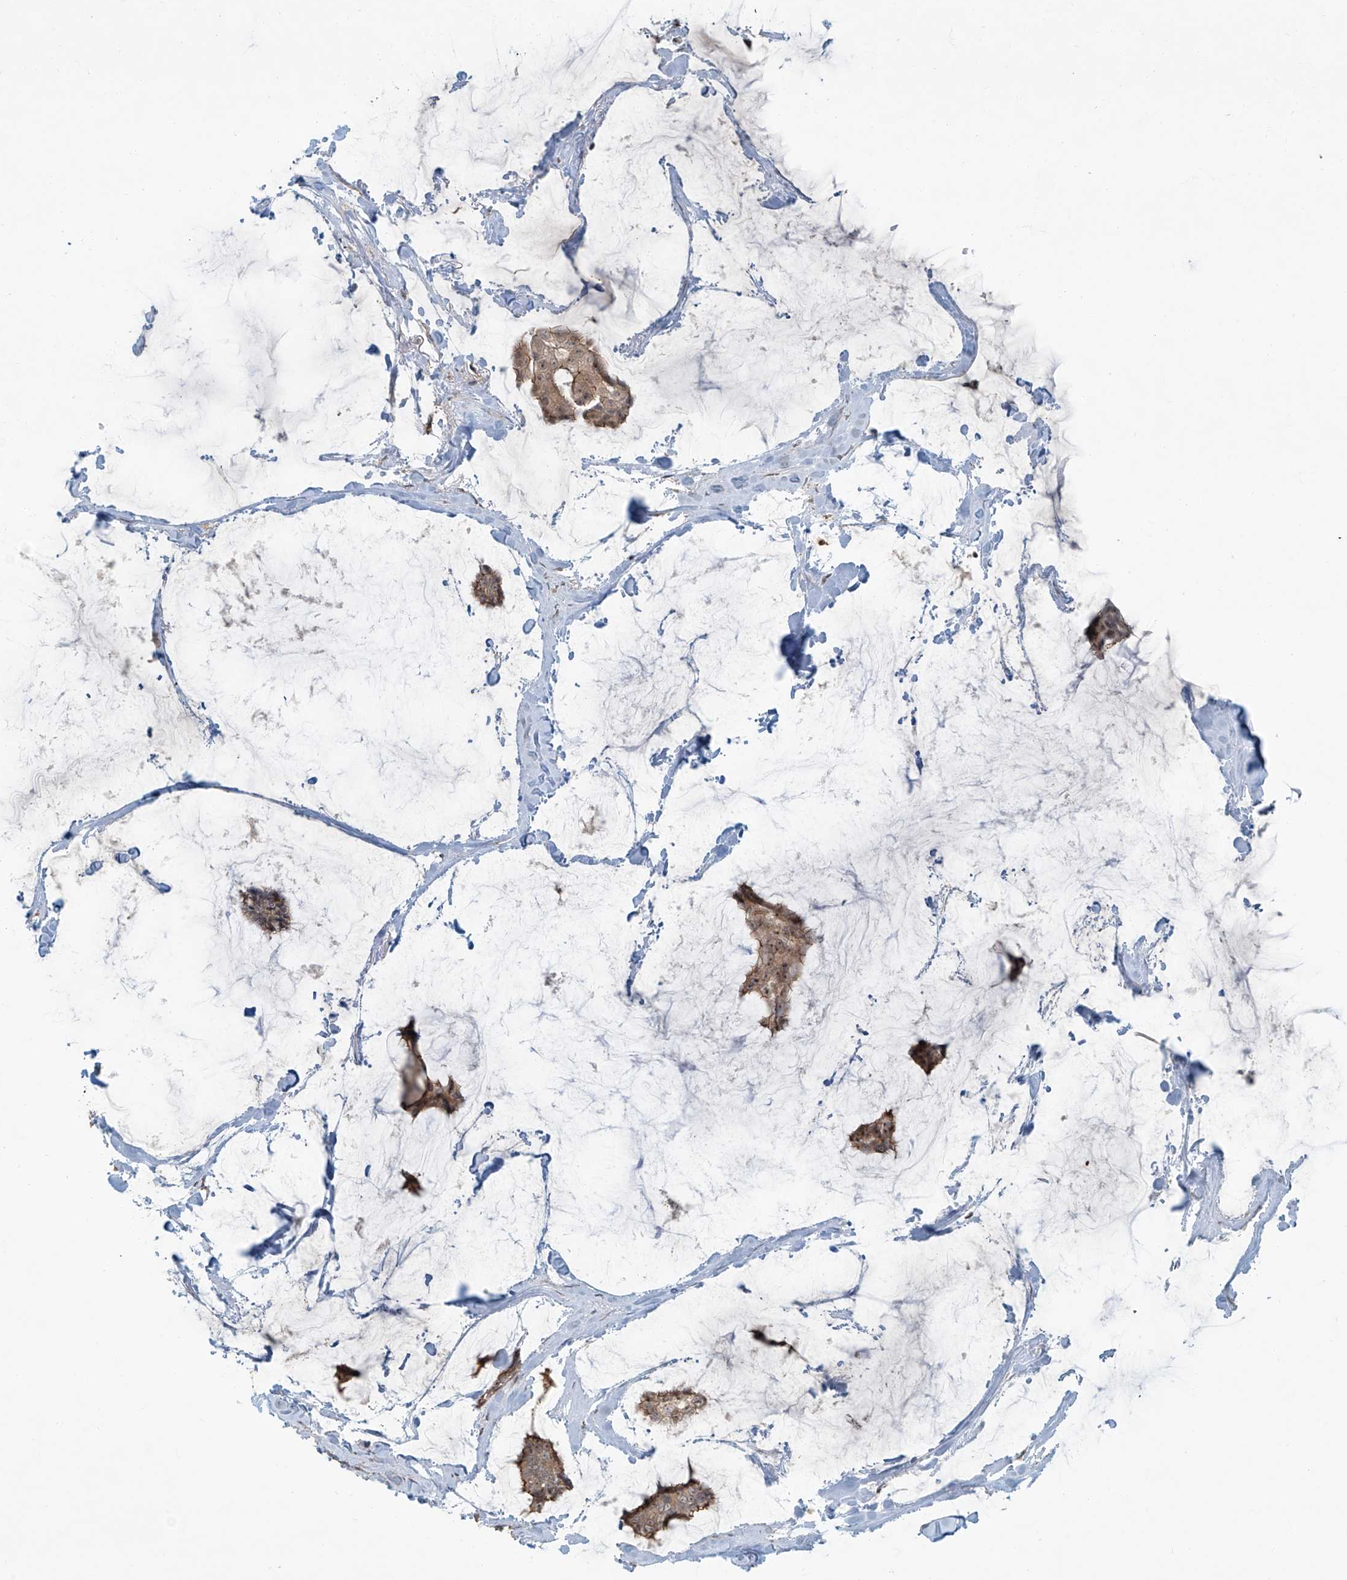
{"staining": {"intensity": "moderate", "quantity": ">75%", "location": "cytoplasmic/membranous,nuclear"}, "tissue": "breast cancer", "cell_type": "Tumor cells", "image_type": "cancer", "snomed": [{"axis": "morphology", "description": "Duct carcinoma"}, {"axis": "topography", "description": "Breast"}], "caption": "Moderate cytoplasmic/membranous and nuclear protein expression is seen in approximately >75% of tumor cells in infiltrating ductal carcinoma (breast).", "gene": "ZNF16", "patient": {"sex": "female", "age": 93}}